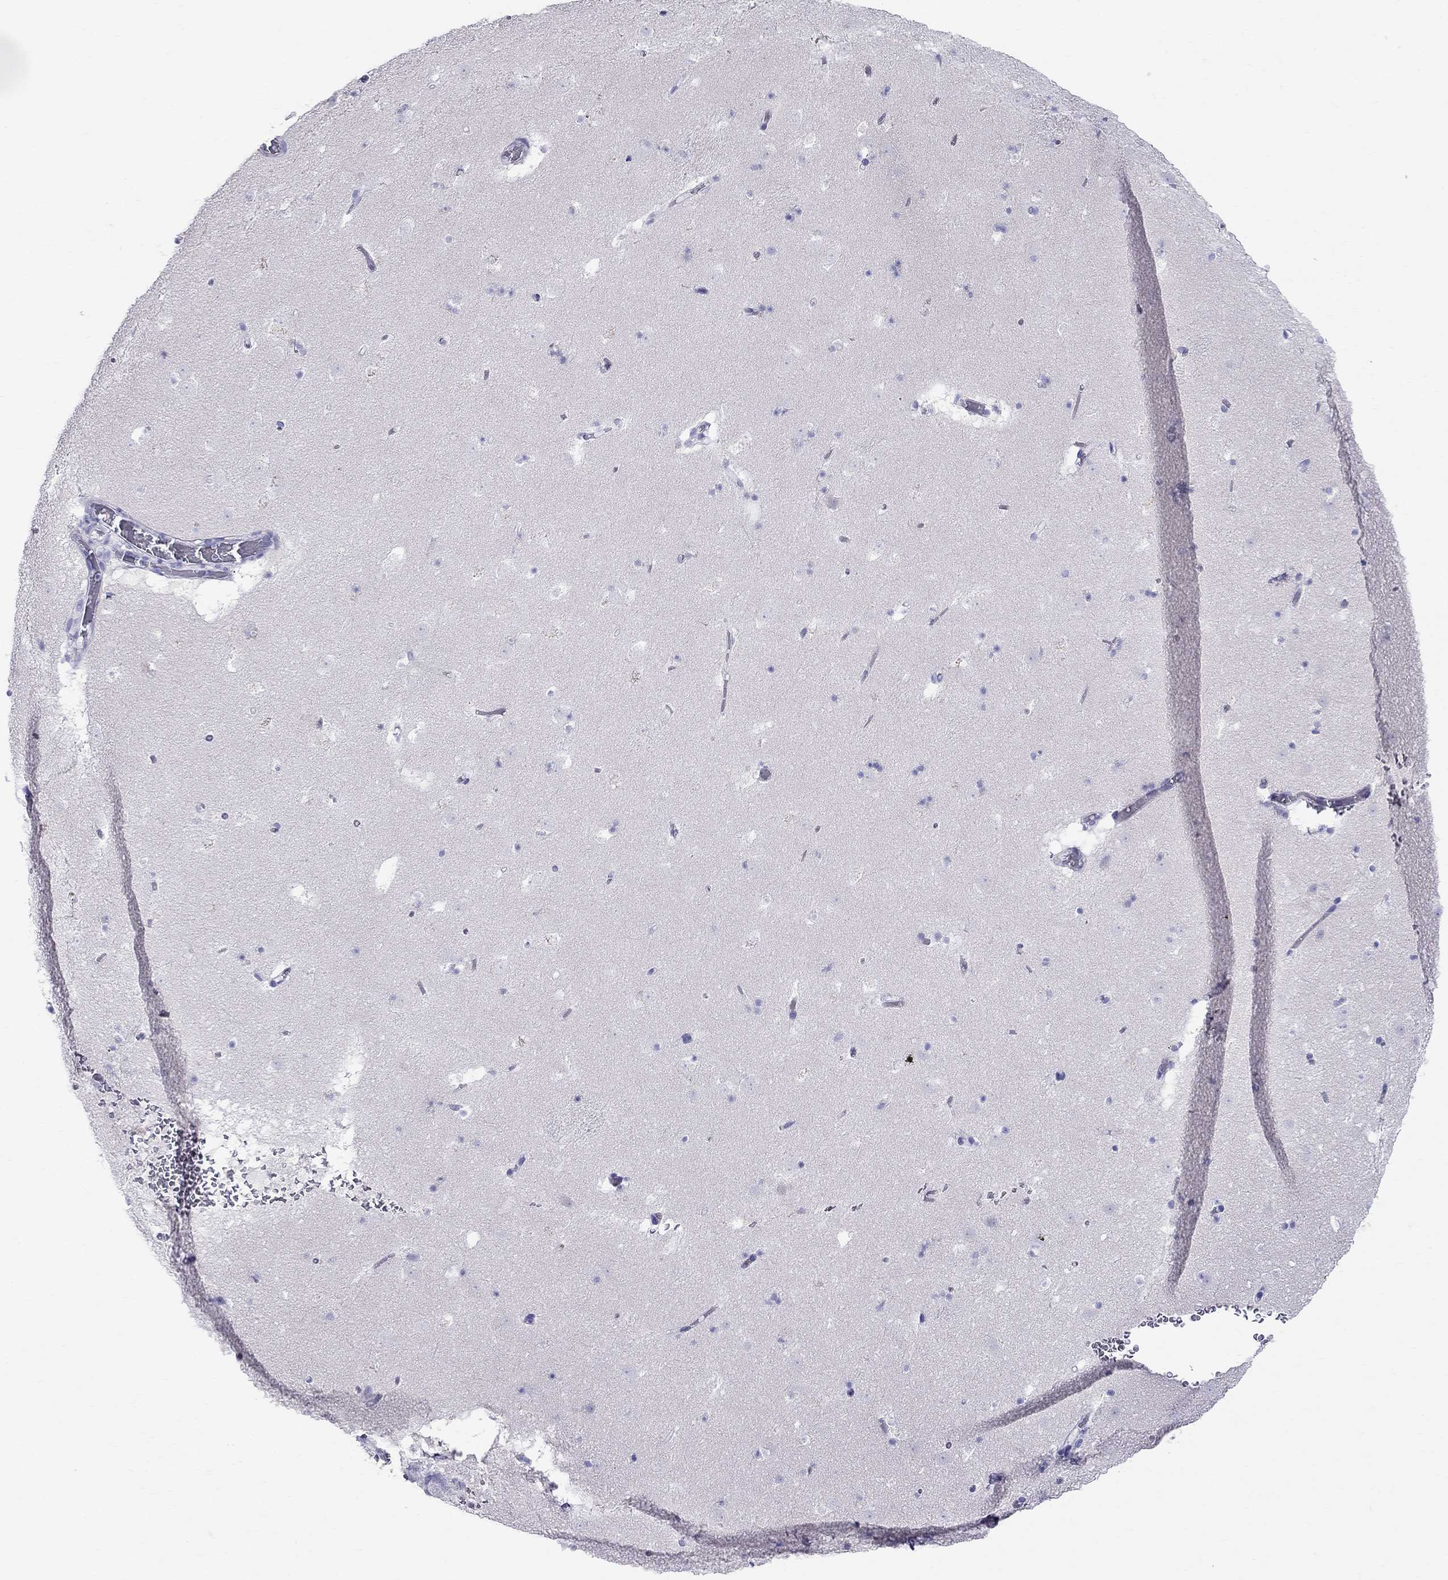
{"staining": {"intensity": "negative", "quantity": "none", "location": "none"}, "tissue": "caudate", "cell_type": "Glial cells", "image_type": "normal", "snomed": [{"axis": "morphology", "description": "Normal tissue, NOS"}, {"axis": "topography", "description": "Lateral ventricle wall"}], "caption": "DAB immunohistochemical staining of benign human caudate shows no significant expression in glial cells.", "gene": "DNAAF6", "patient": {"sex": "female", "age": 42}}